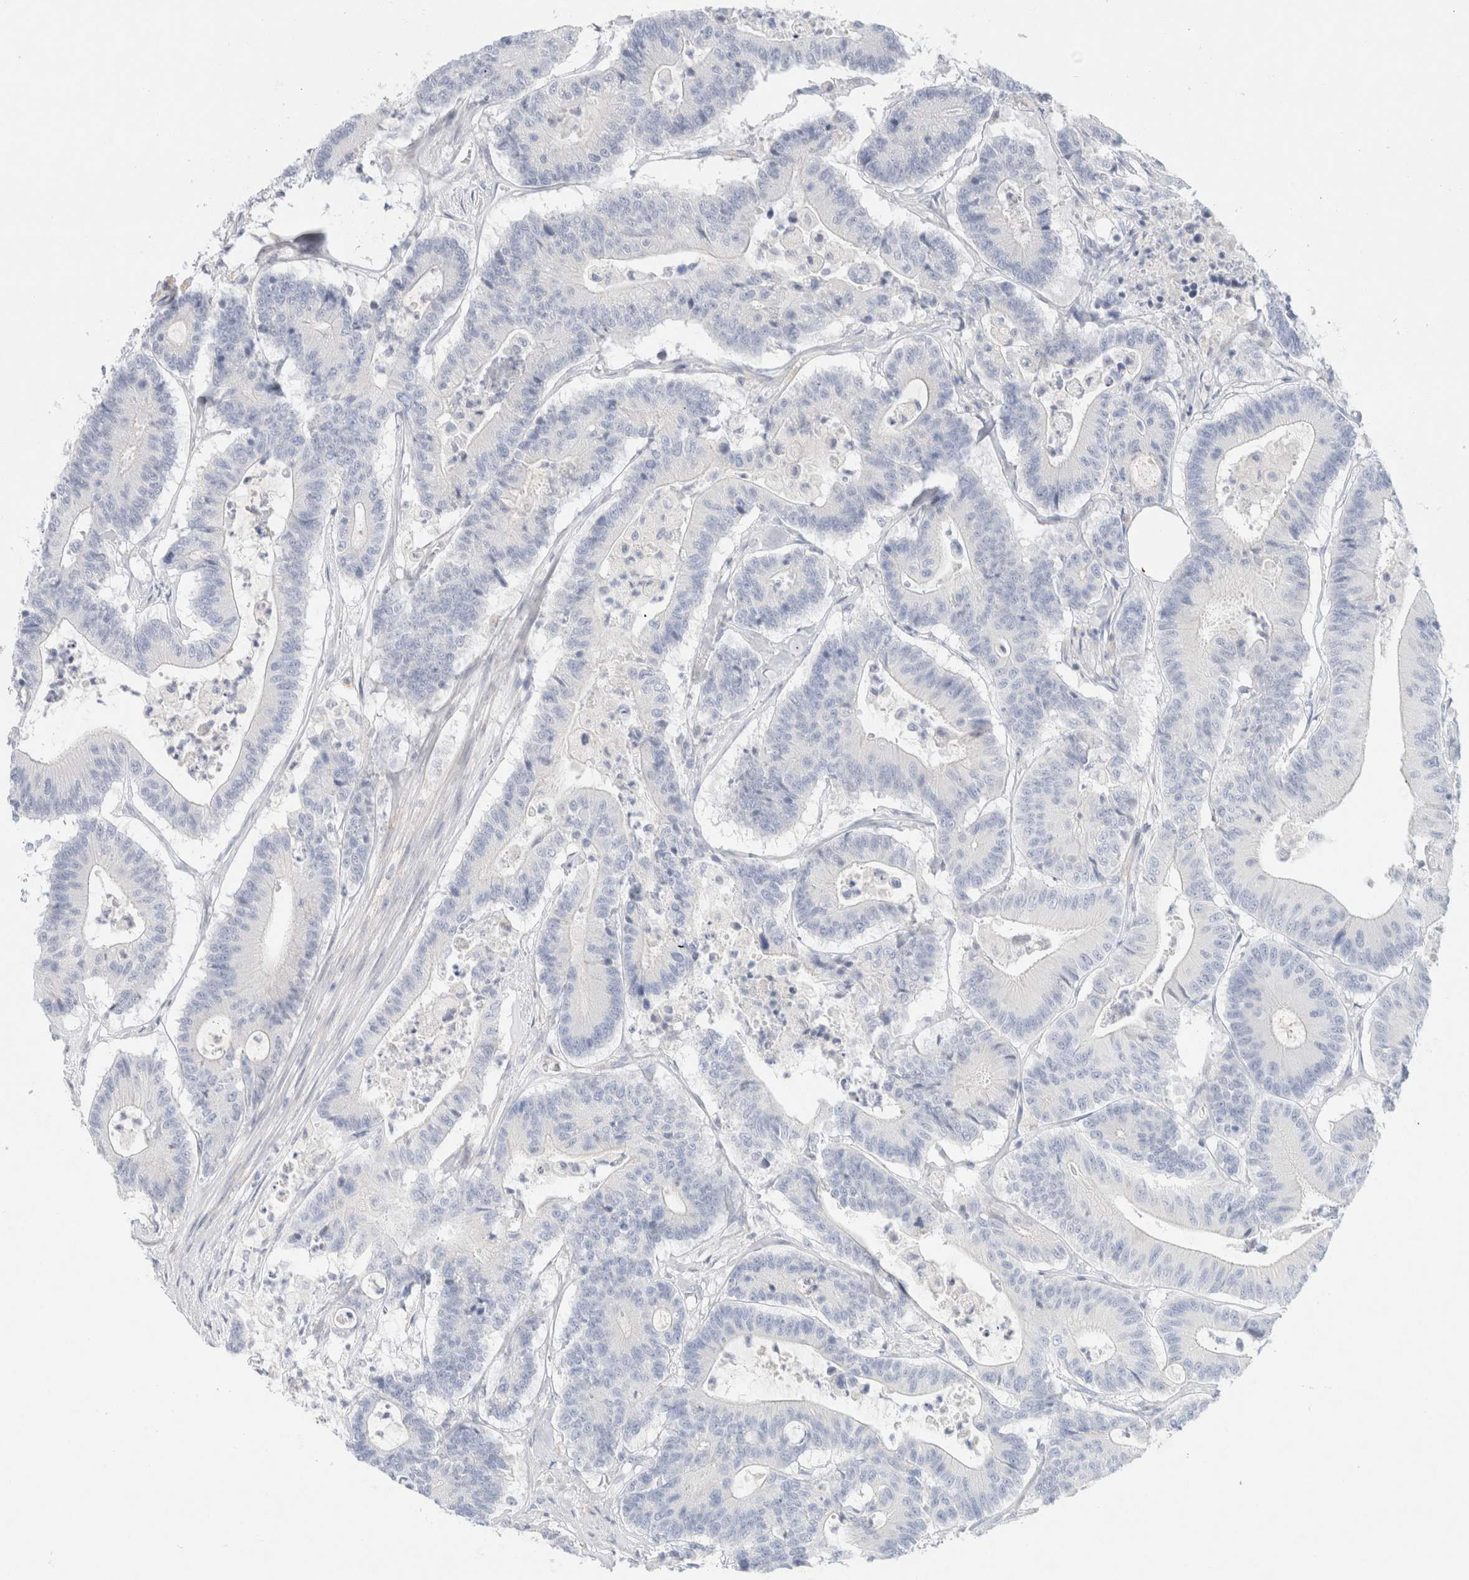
{"staining": {"intensity": "negative", "quantity": "none", "location": "none"}, "tissue": "colorectal cancer", "cell_type": "Tumor cells", "image_type": "cancer", "snomed": [{"axis": "morphology", "description": "Adenocarcinoma, NOS"}, {"axis": "topography", "description": "Colon"}], "caption": "Immunohistochemistry (IHC) photomicrograph of human colorectal cancer (adenocarcinoma) stained for a protein (brown), which demonstrates no positivity in tumor cells.", "gene": "CPQ", "patient": {"sex": "female", "age": 84}}